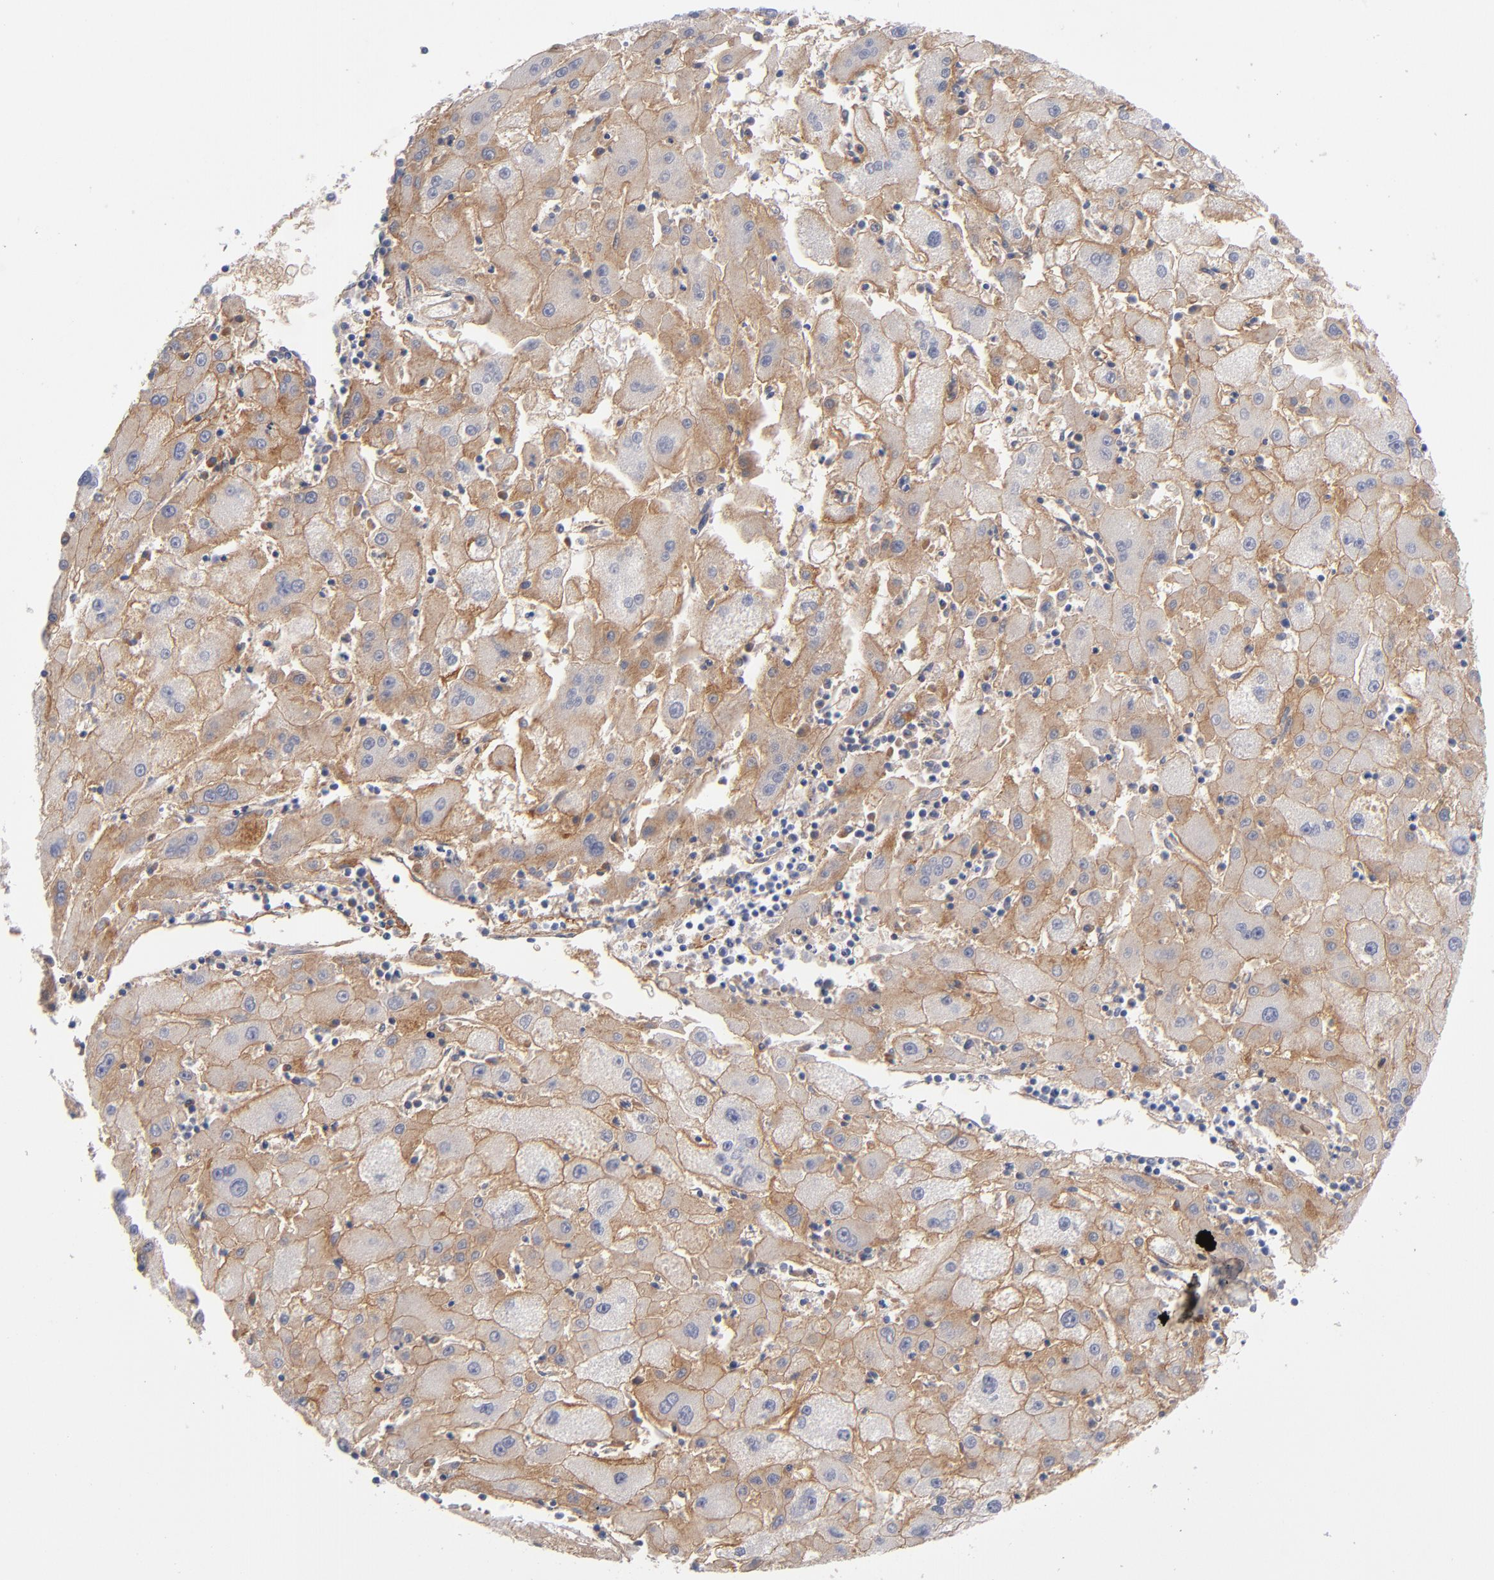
{"staining": {"intensity": "moderate", "quantity": ">75%", "location": "cytoplasmic/membranous"}, "tissue": "liver cancer", "cell_type": "Tumor cells", "image_type": "cancer", "snomed": [{"axis": "morphology", "description": "Carcinoma, Hepatocellular, NOS"}, {"axis": "topography", "description": "Liver"}], "caption": "This photomicrograph reveals immunohistochemistry staining of liver cancer (hepatocellular carcinoma), with medium moderate cytoplasmic/membranous expression in approximately >75% of tumor cells.", "gene": "PLSCR4", "patient": {"sex": "male", "age": 72}}